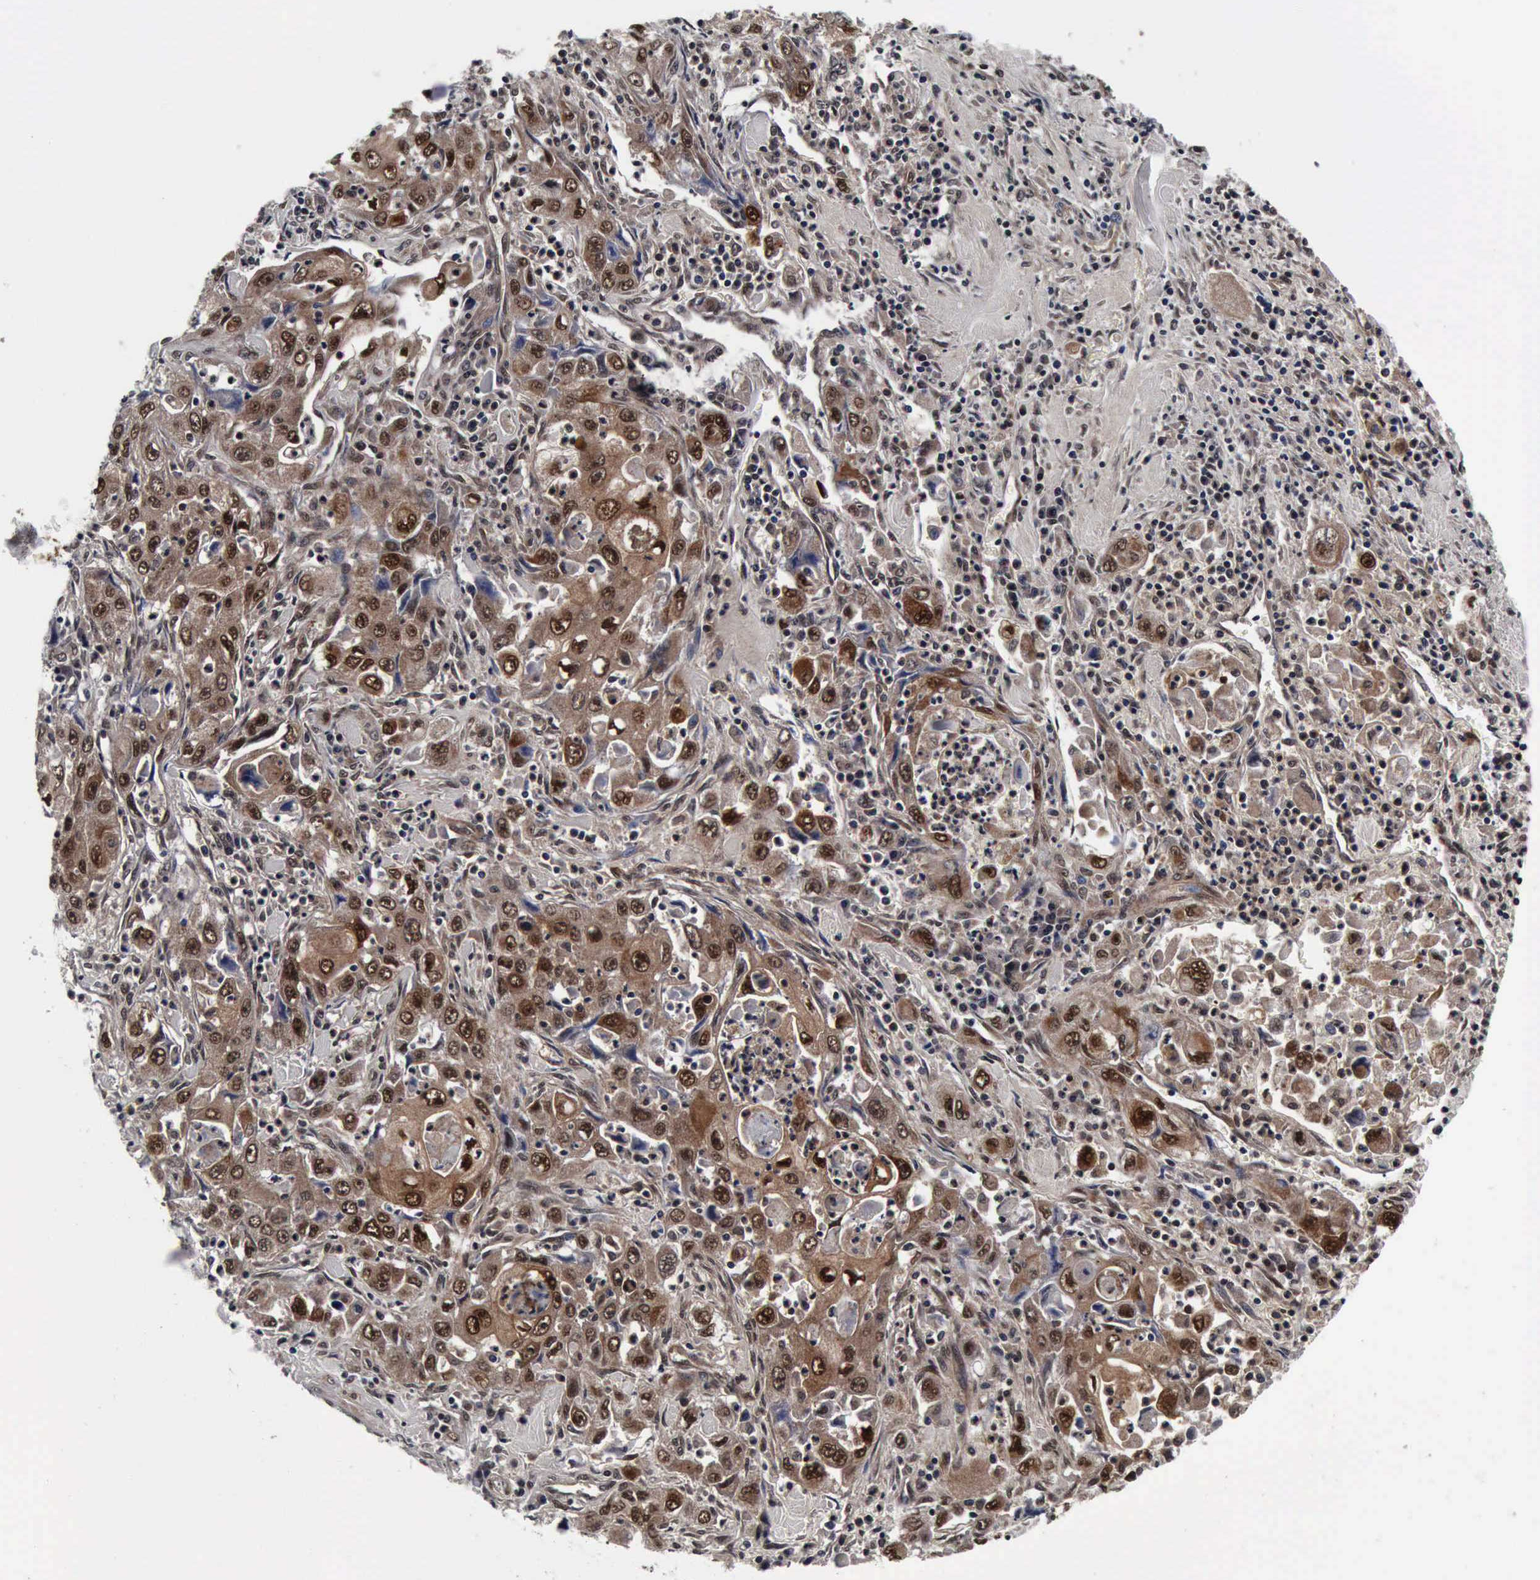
{"staining": {"intensity": "moderate", "quantity": ">75%", "location": "cytoplasmic/membranous,nuclear"}, "tissue": "pancreatic cancer", "cell_type": "Tumor cells", "image_type": "cancer", "snomed": [{"axis": "morphology", "description": "Adenocarcinoma, NOS"}, {"axis": "topography", "description": "Pancreas"}], "caption": "Adenocarcinoma (pancreatic) tissue shows moderate cytoplasmic/membranous and nuclear staining in about >75% of tumor cells", "gene": "UBC", "patient": {"sex": "male", "age": 70}}